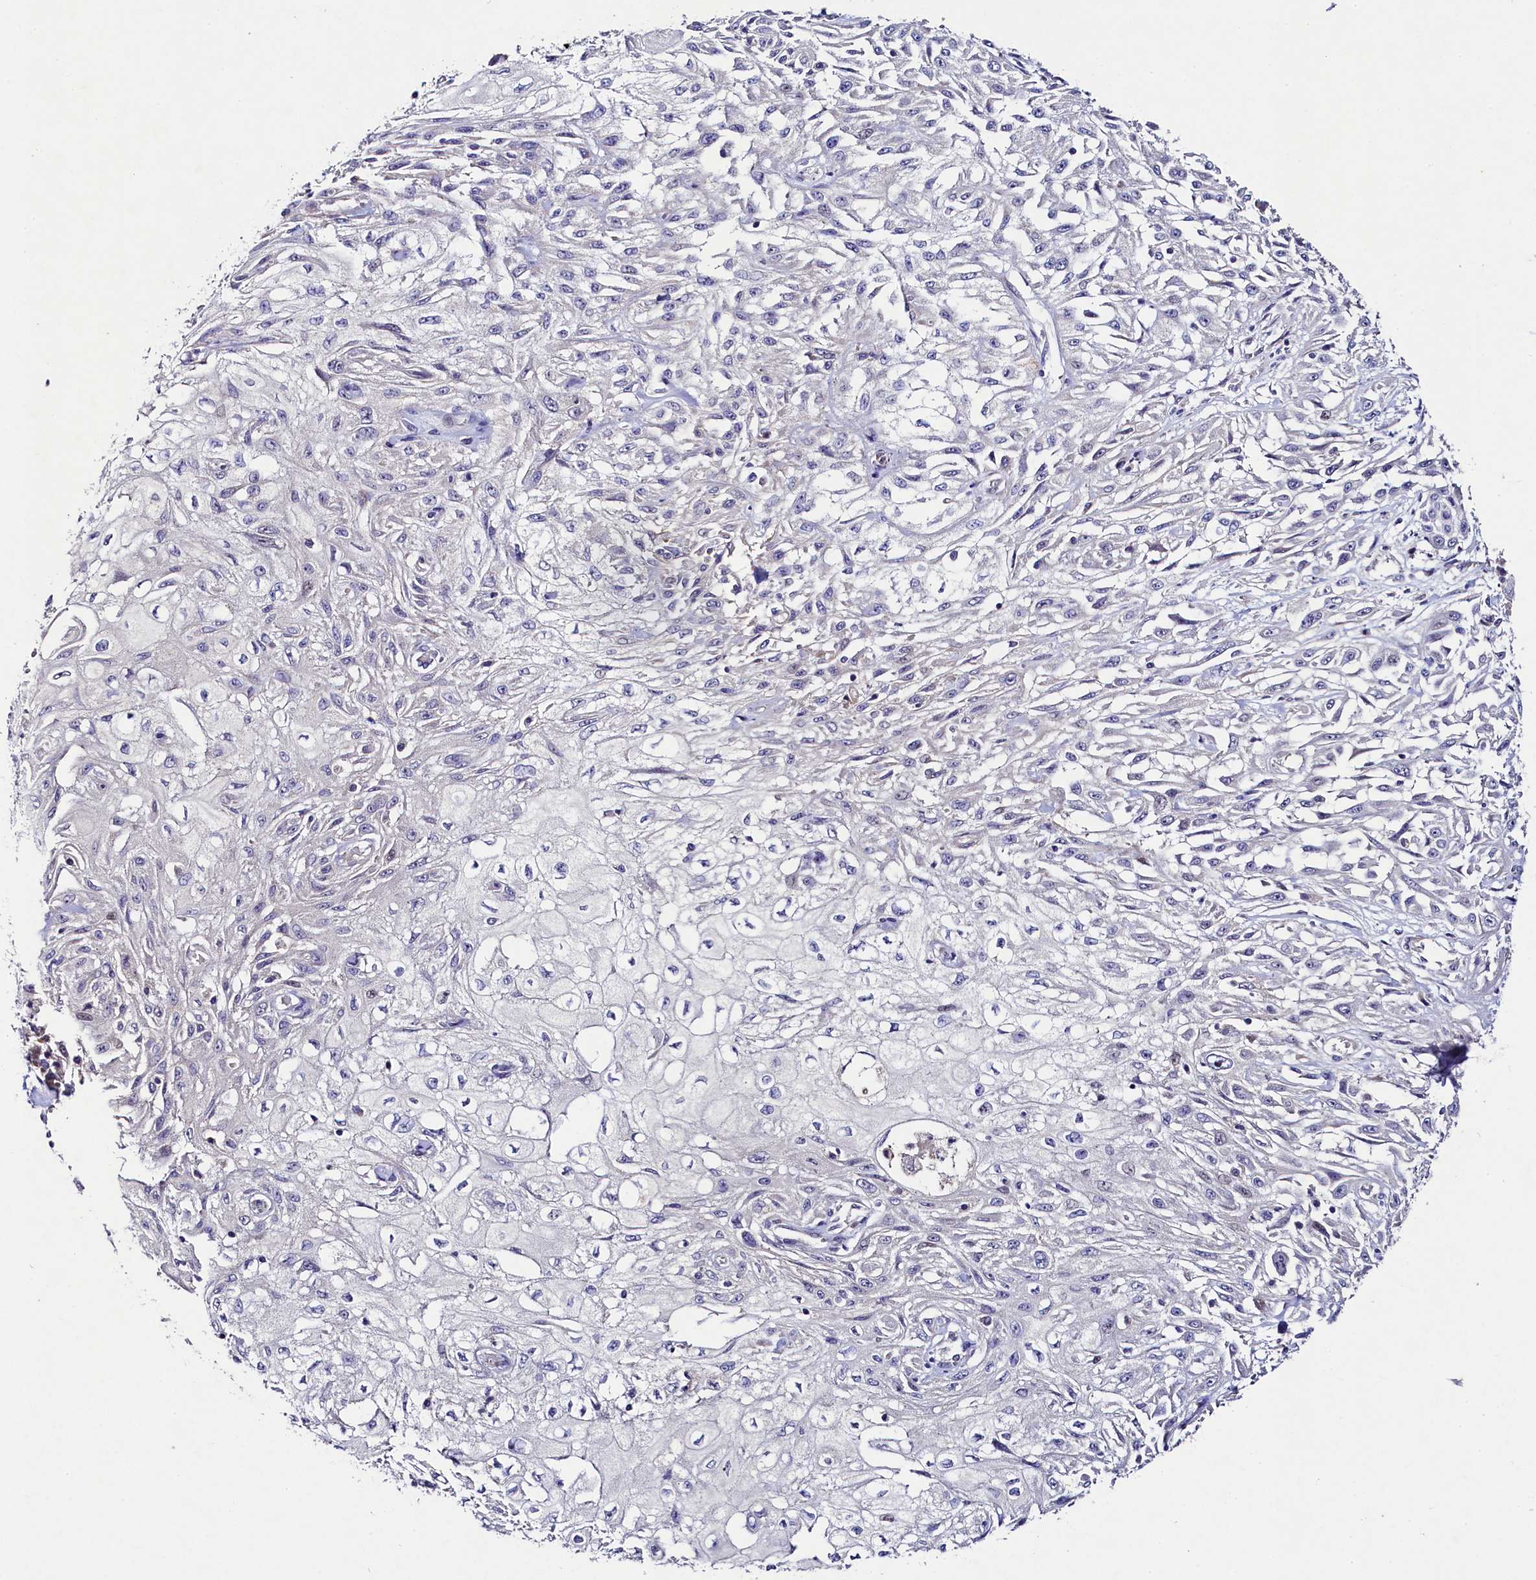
{"staining": {"intensity": "negative", "quantity": "none", "location": "none"}, "tissue": "skin cancer", "cell_type": "Tumor cells", "image_type": "cancer", "snomed": [{"axis": "morphology", "description": "Squamous cell carcinoma, NOS"}, {"axis": "morphology", "description": "Squamous cell carcinoma, metastatic, NOS"}, {"axis": "topography", "description": "Skin"}, {"axis": "topography", "description": "Lymph node"}], "caption": "The histopathology image shows no staining of tumor cells in metastatic squamous cell carcinoma (skin).", "gene": "FXYD6", "patient": {"sex": "male", "age": 75}}